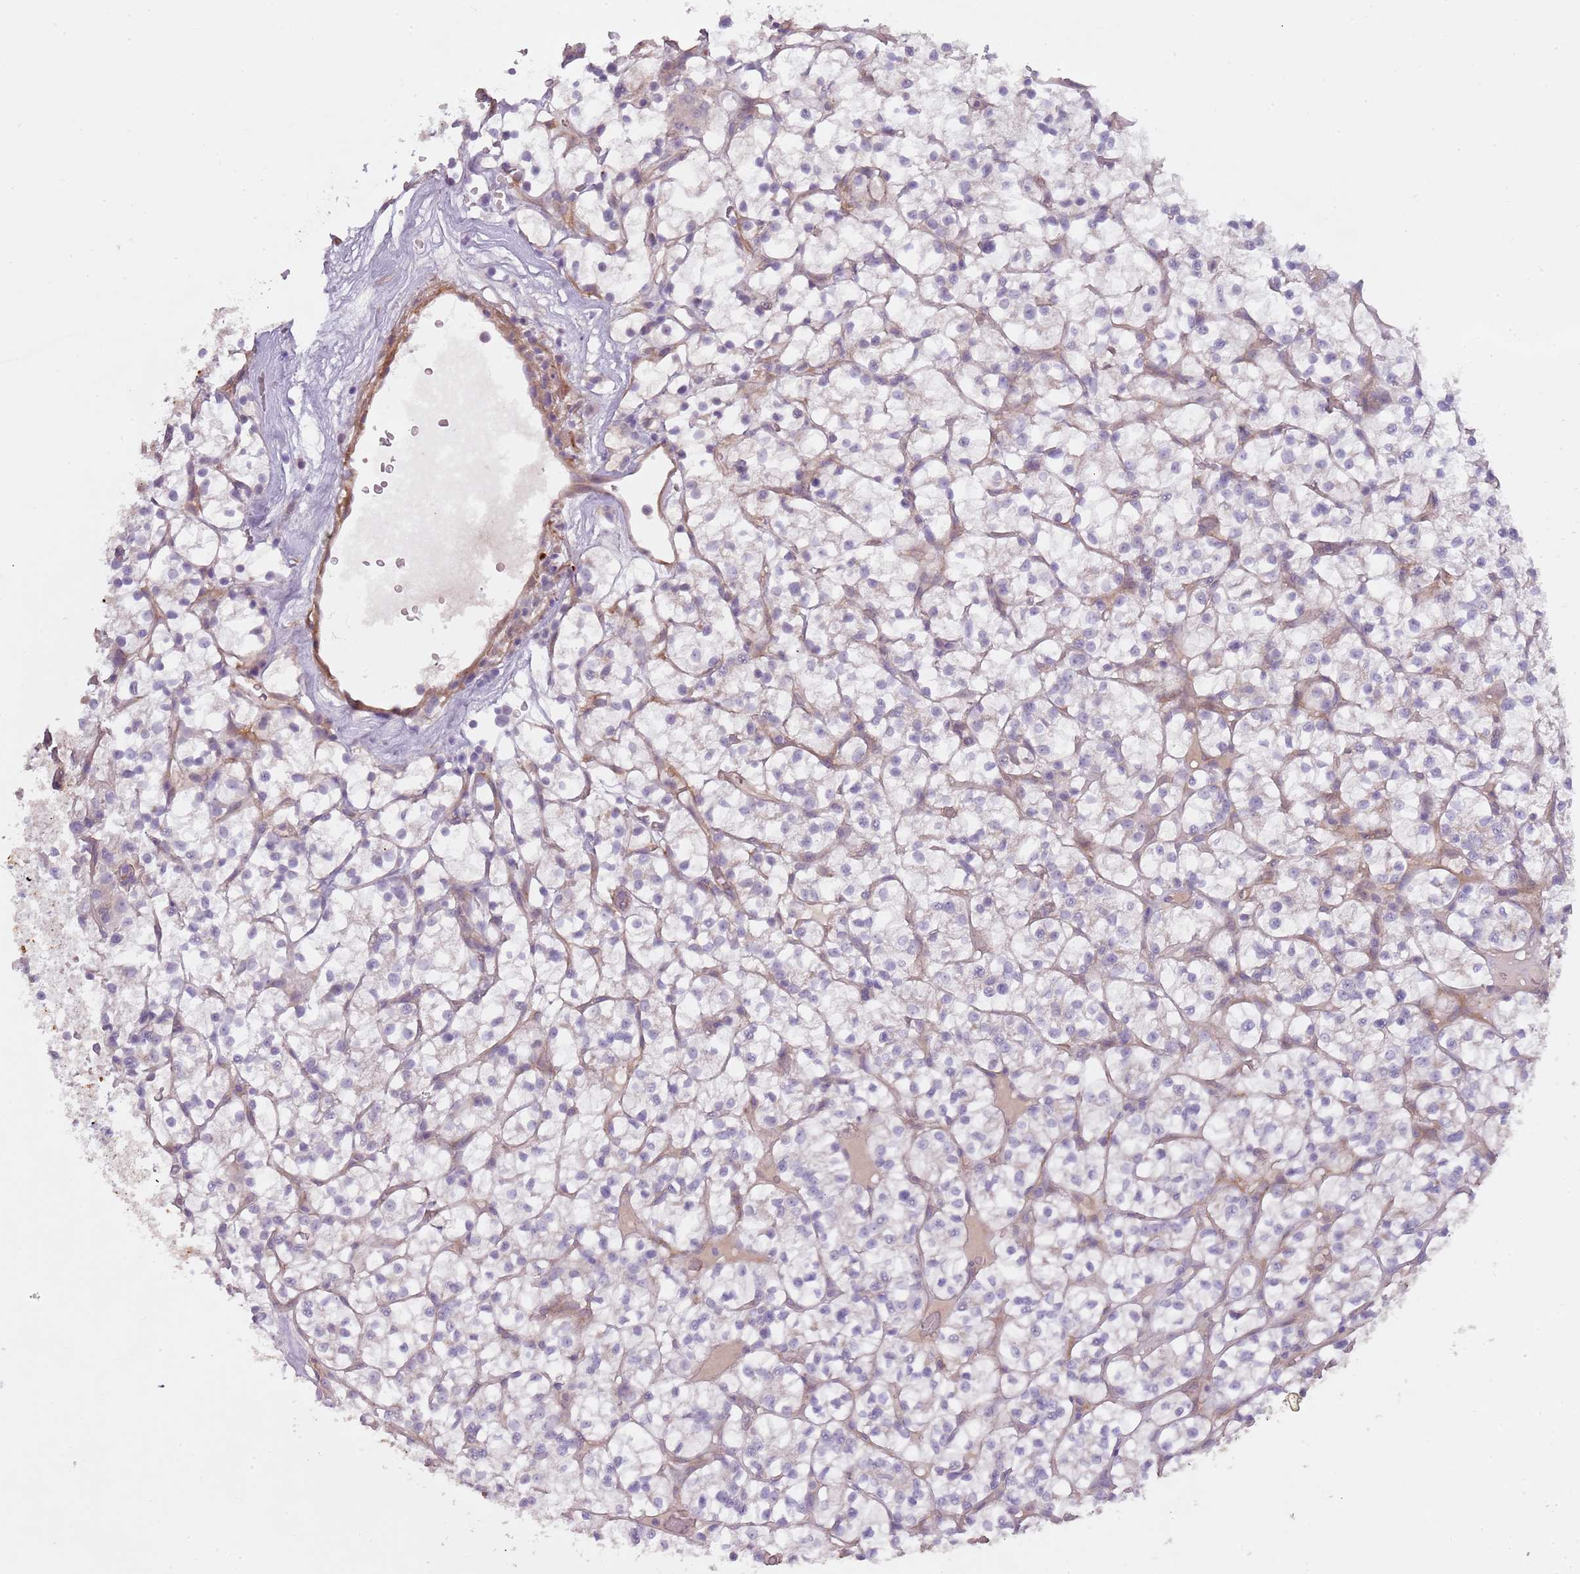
{"staining": {"intensity": "negative", "quantity": "none", "location": "none"}, "tissue": "renal cancer", "cell_type": "Tumor cells", "image_type": "cancer", "snomed": [{"axis": "morphology", "description": "Adenocarcinoma, NOS"}, {"axis": "topography", "description": "Kidney"}], "caption": "Adenocarcinoma (renal) was stained to show a protein in brown. There is no significant expression in tumor cells. The staining is performed using DAB (3,3'-diaminobenzidine) brown chromogen with nuclei counter-stained in using hematoxylin.", "gene": "TINAGL1", "patient": {"sex": "female", "age": 64}}